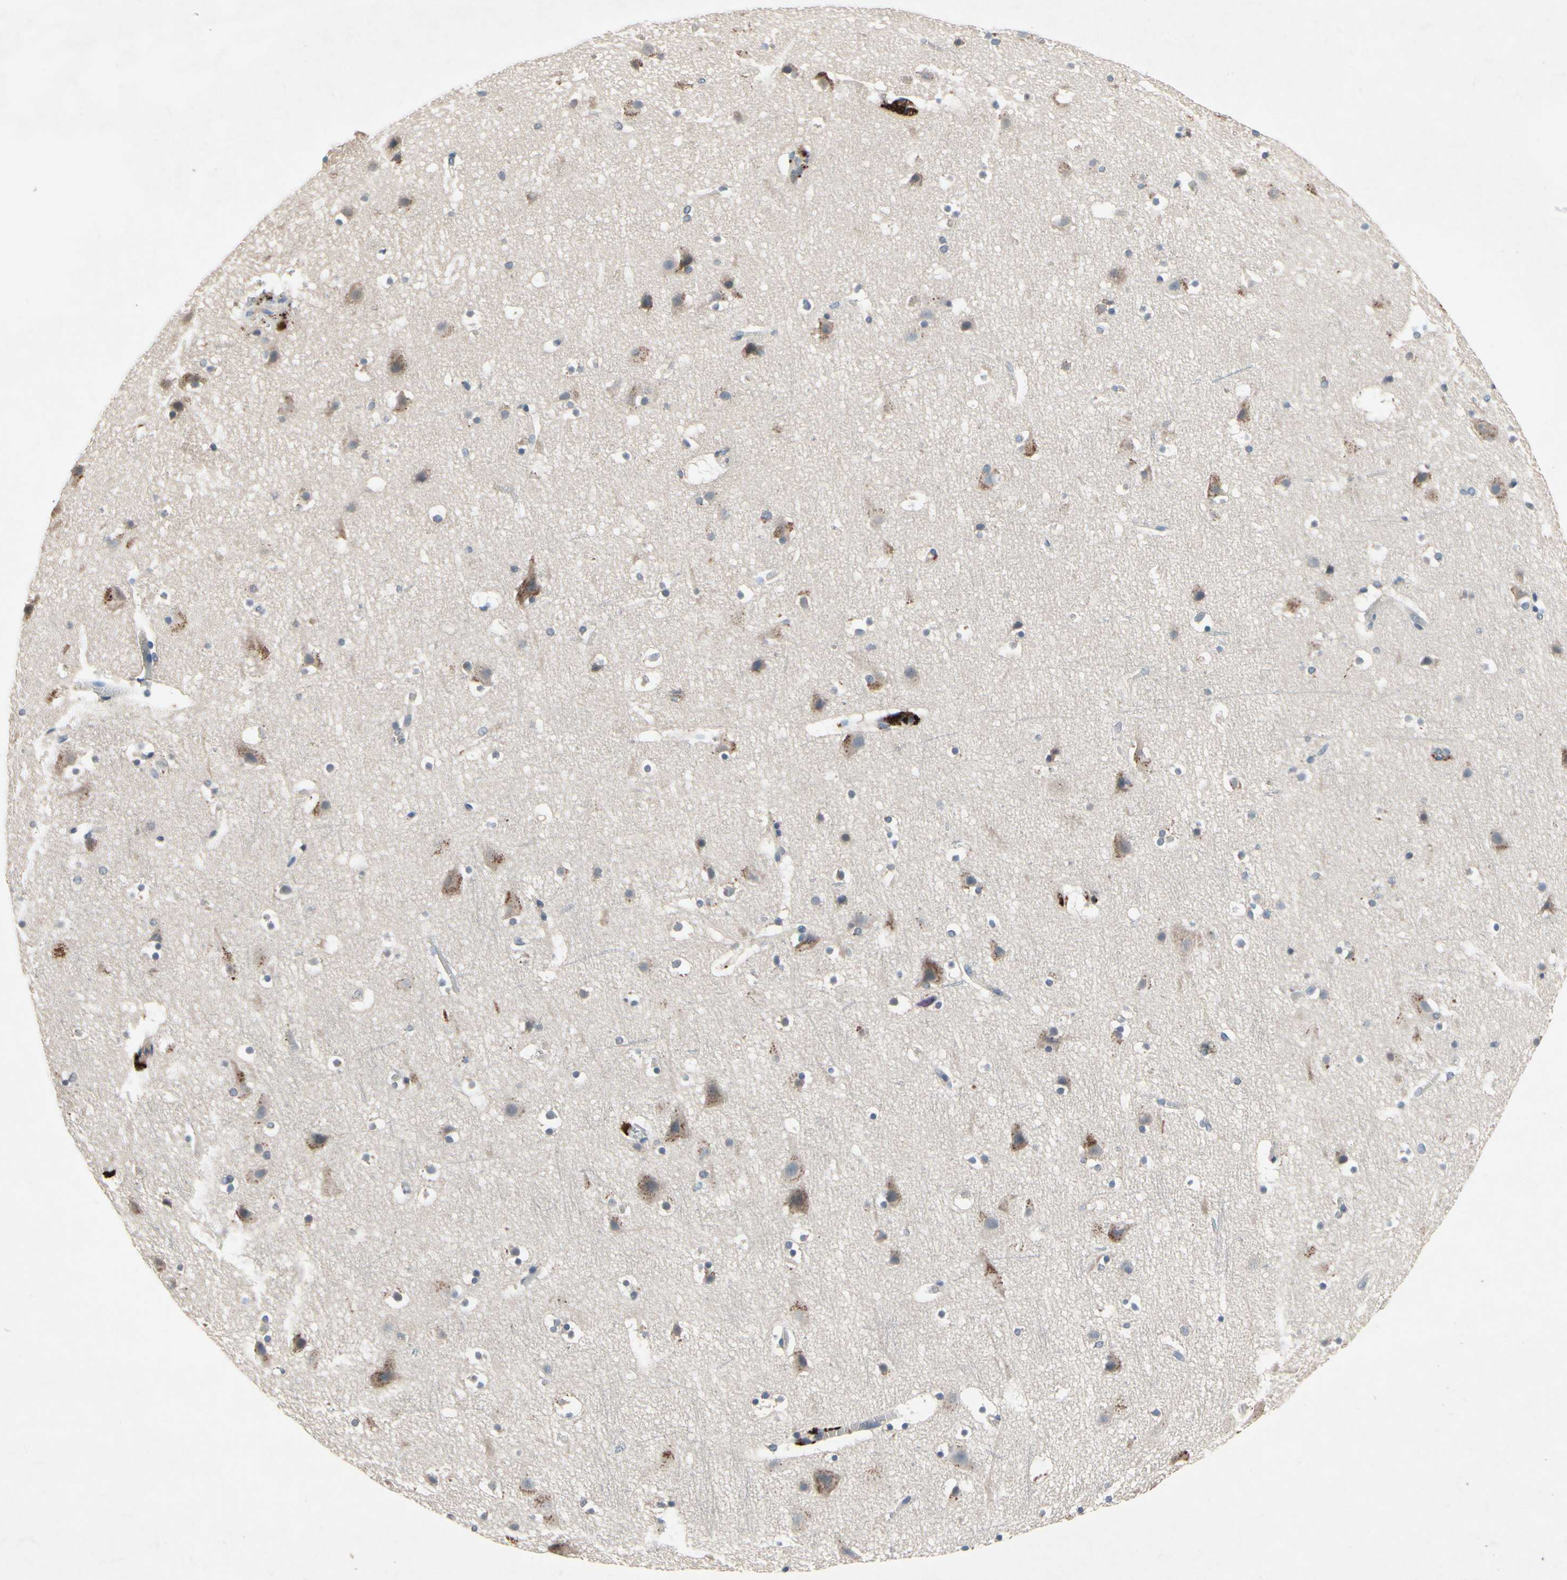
{"staining": {"intensity": "weak", "quantity": ">75%", "location": "cytoplasmic/membranous"}, "tissue": "cerebral cortex", "cell_type": "Endothelial cells", "image_type": "normal", "snomed": [{"axis": "morphology", "description": "Normal tissue, NOS"}, {"axis": "topography", "description": "Cerebral cortex"}], "caption": "Weak cytoplasmic/membranous protein staining is present in about >75% of endothelial cells in cerebral cortex. Immunohistochemistry stains the protein in brown and the nuclei are stained blue.", "gene": "IL1RL1", "patient": {"sex": "male", "age": 45}}